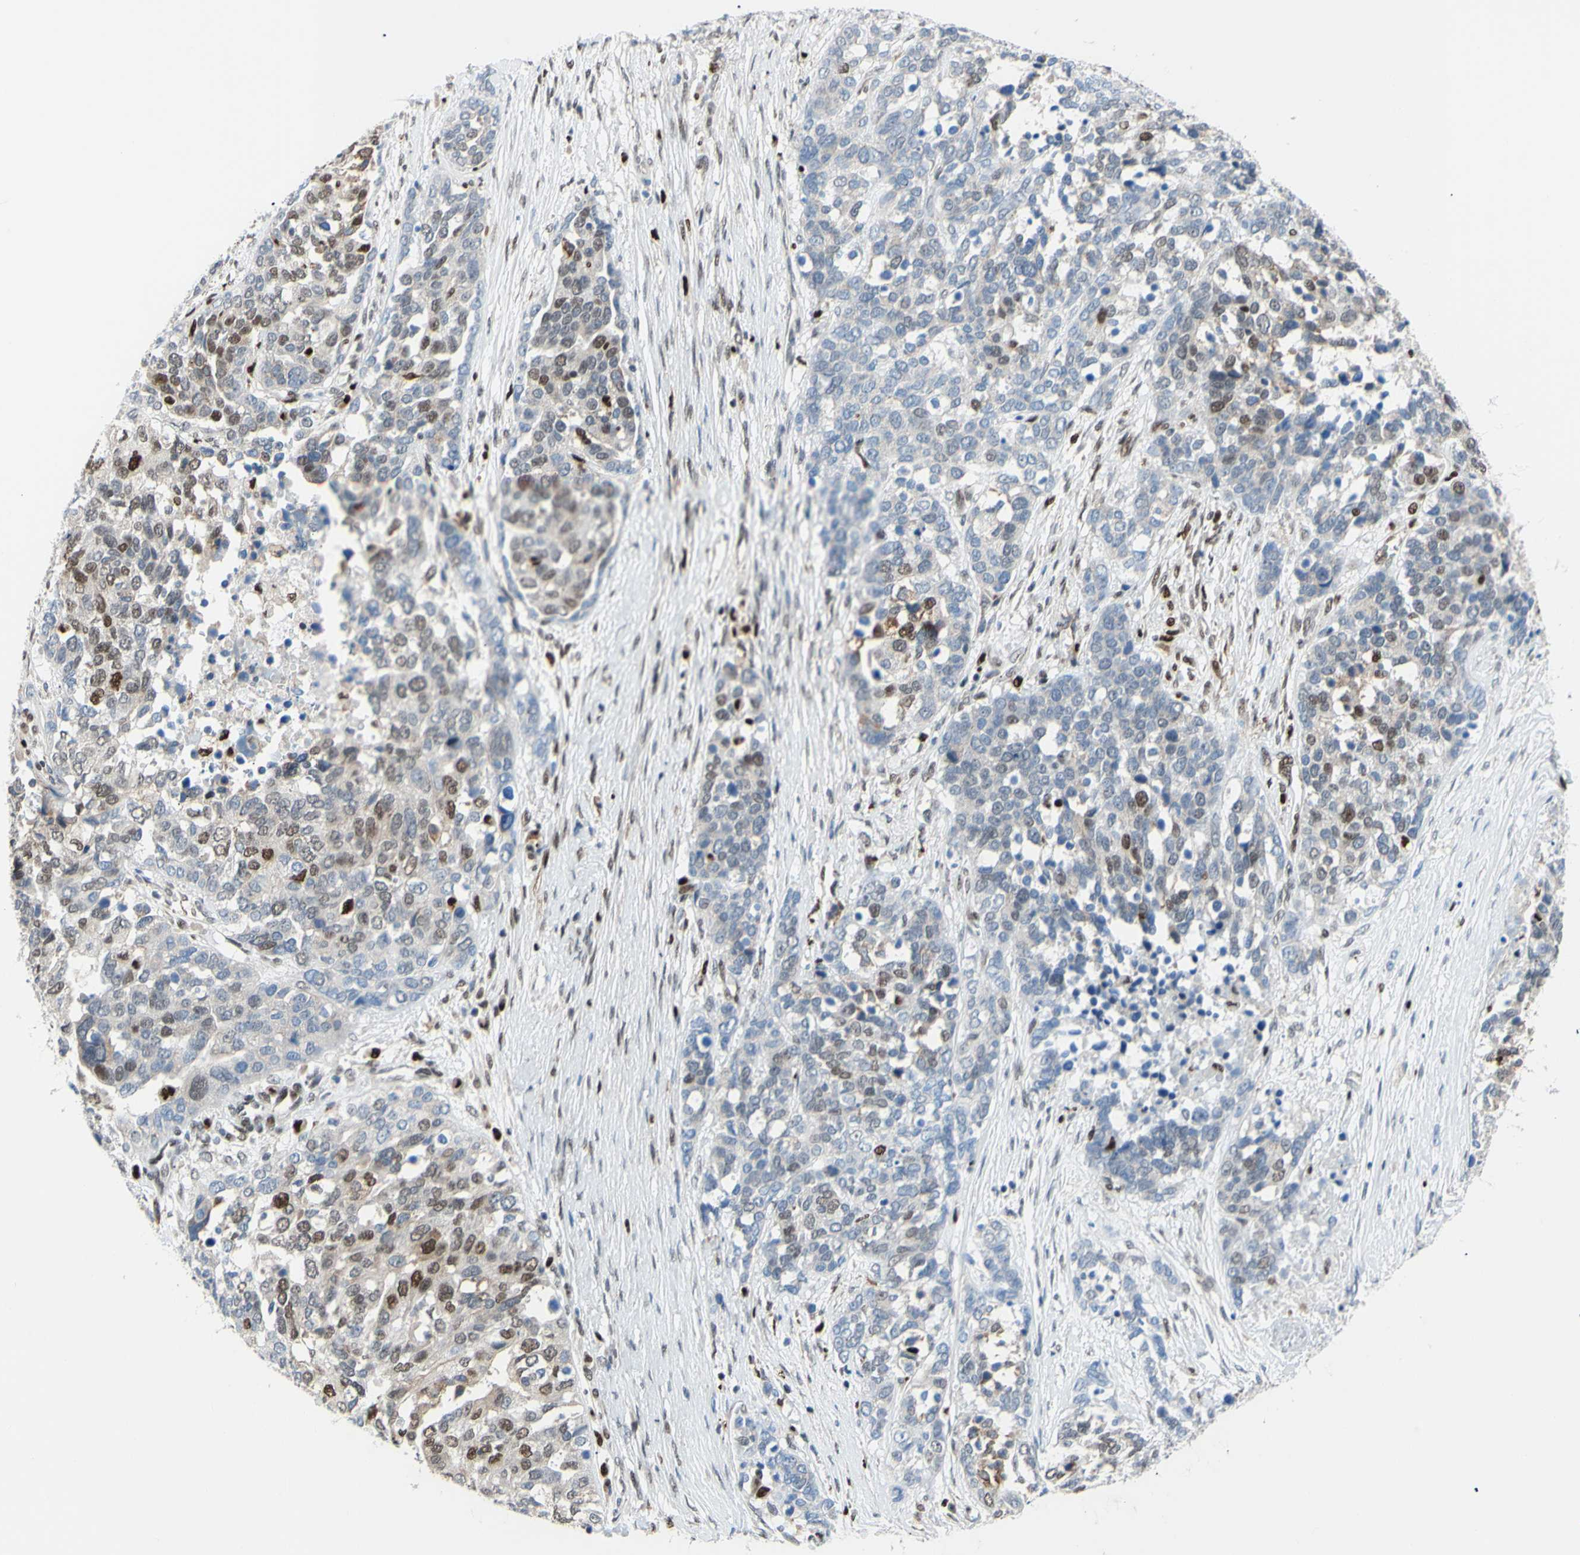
{"staining": {"intensity": "weak", "quantity": "25%-75%", "location": "nuclear"}, "tissue": "ovarian cancer", "cell_type": "Tumor cells", "image_type": "cancer", "snomed": [{"axis": "morphology", "description": "Cystadenocarcinoma, serous, NOS"}, {"axis": "topography", "description": "Ovary"}], "caption": "A low amount of weak nuclear staining is seen in approximately 25%-75% of tumor cells in ovarian cancer tissue.", "gene": "EED", "patient": {"sex": "female", "age": 44}}